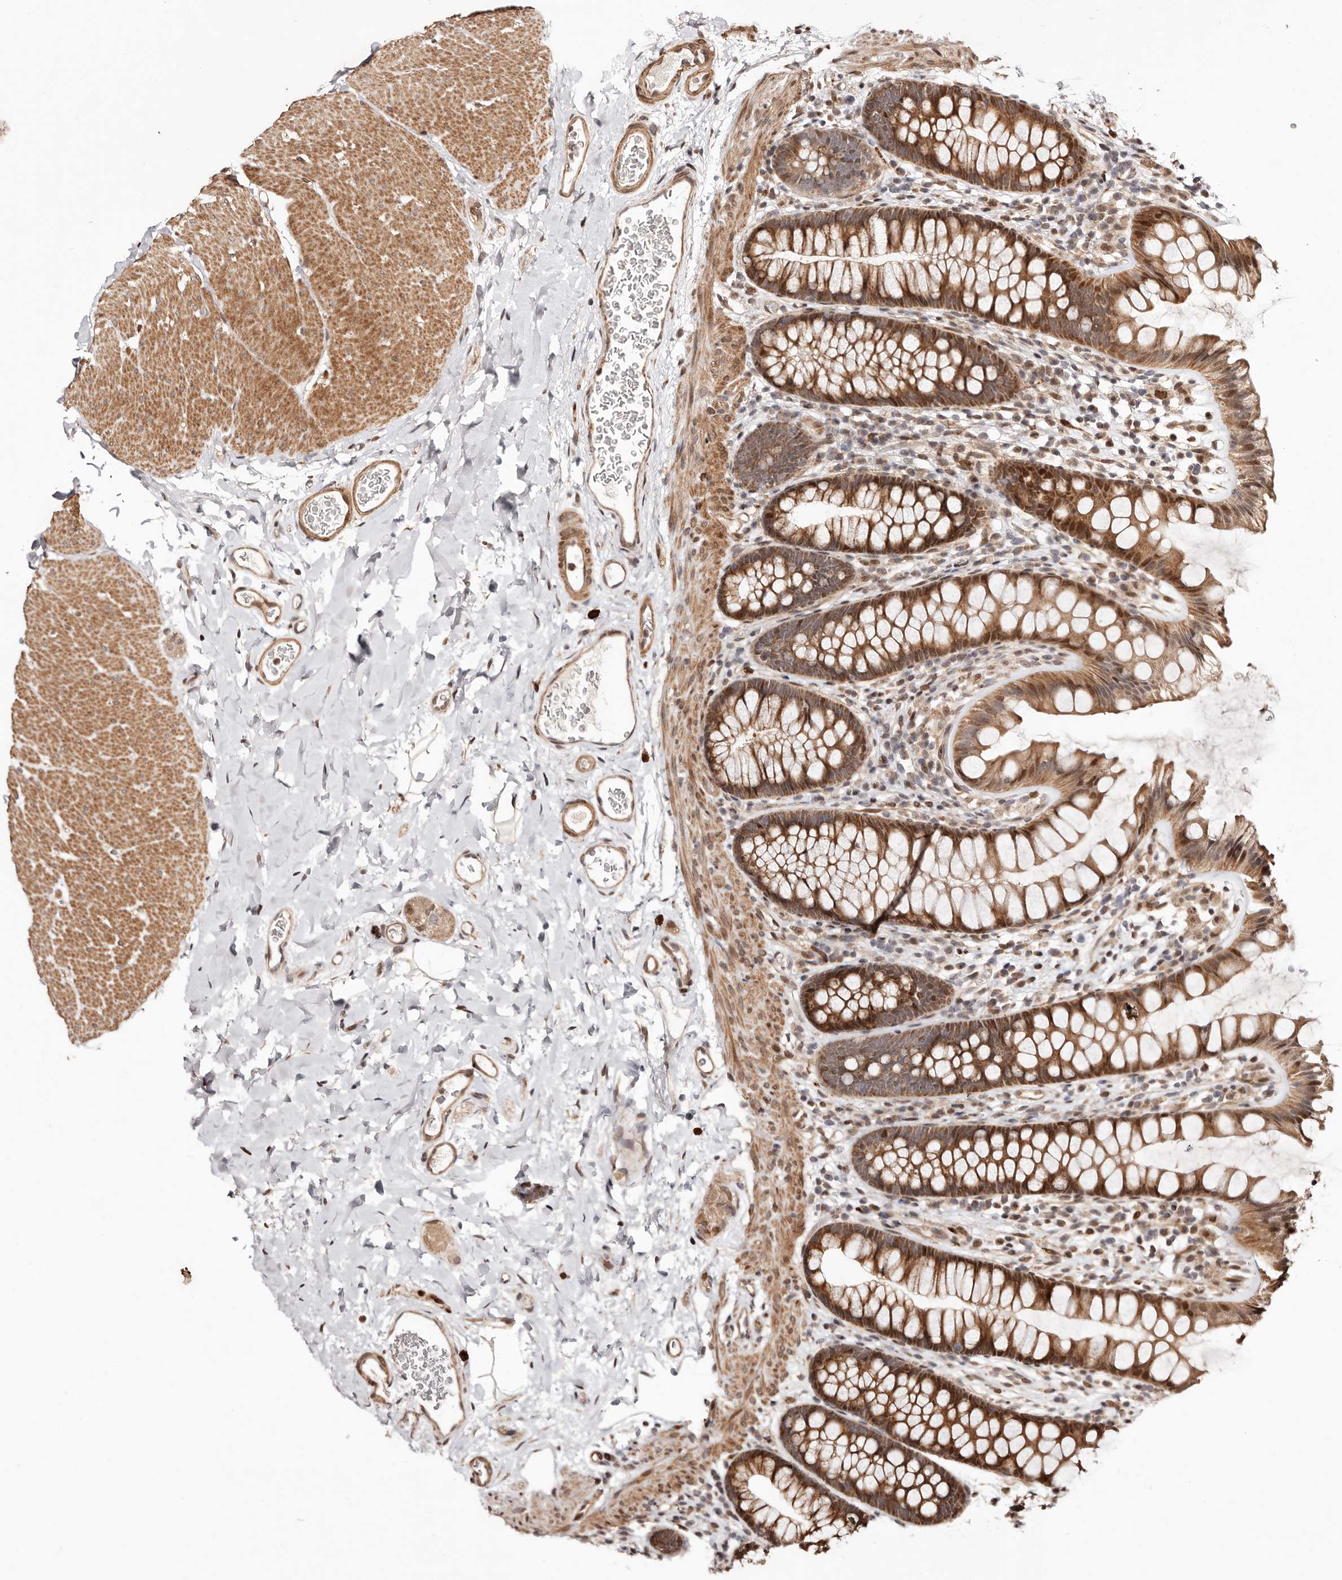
{"staining": {"intensity": "weak", "quantity": ">75%", "location": "cytoplasmic/membranous"}, "tissue": "colon", "cell_type": "Endothelial cells", "image_type": "normal", "snomed": [{"axis": "morphology", "description": "Normal tissue, NOS"}, {"axis": "topography", "description": "Colon"}], "caption": "Colon was stained to show a protein in brown. There is low levels of weak cytoplasmic/membranous staining in about >75% of endothelial cells. (DAB IHC, brown staining for protein, blue staining for nuclei).", "gene": "HIVEP3", "patient": {"sex": "female", "age": 62}}